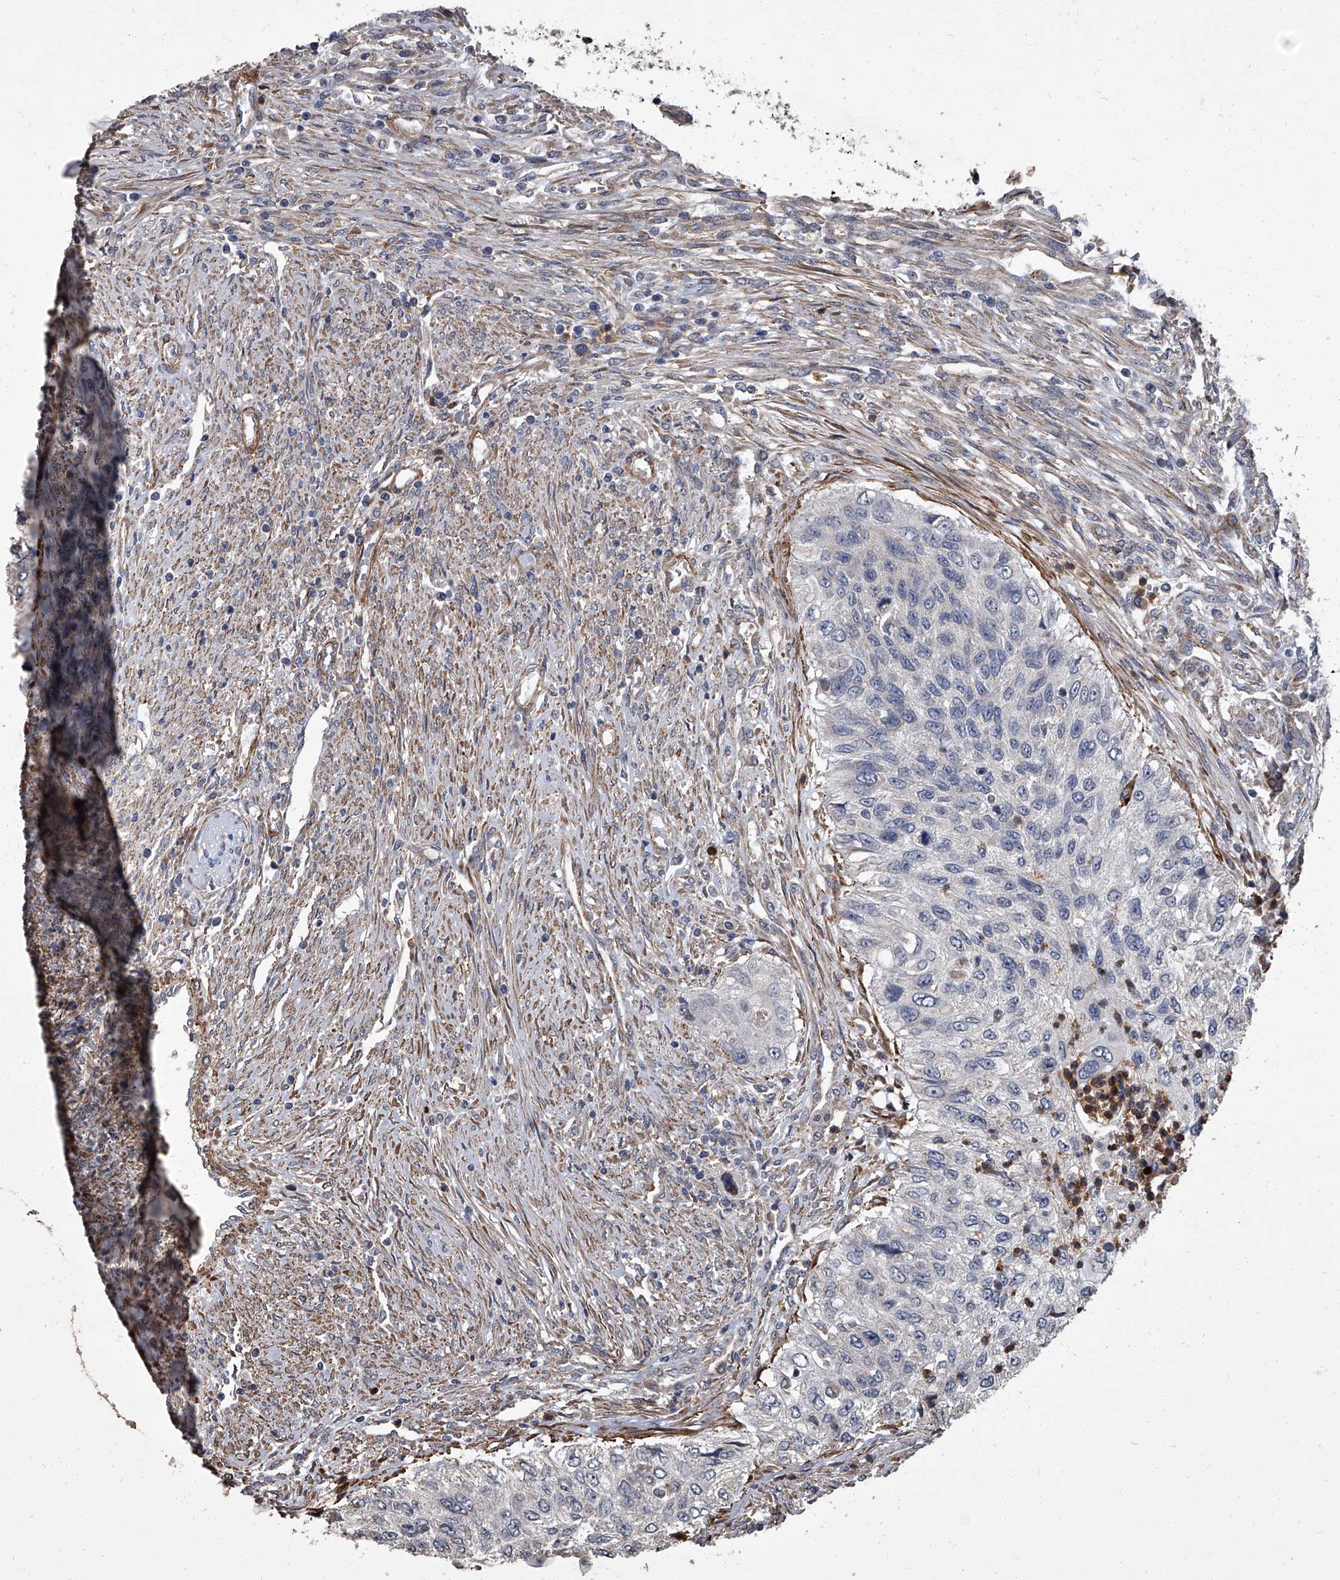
{"staining": {"intensity": "negative", "quantity": "none", "location": "none"}, "tissue": "urothelial cancer", "cell_type": "Tumor cells", "image_type": "cancer", "snomed": [{"axis": "morphology", "description": "Urothelial carcinoma, High grade"}, {"axis": "topography", "description": "Urinary bladder"}], "caption": "An immunohistochemistry image of high-grade urothelial carcinoma is shown. There is no staining in tumor cells of high-grade urothelial carcinoma.", "gene": "SIRT4", "patient": {"sex": "female", "age": 60}}